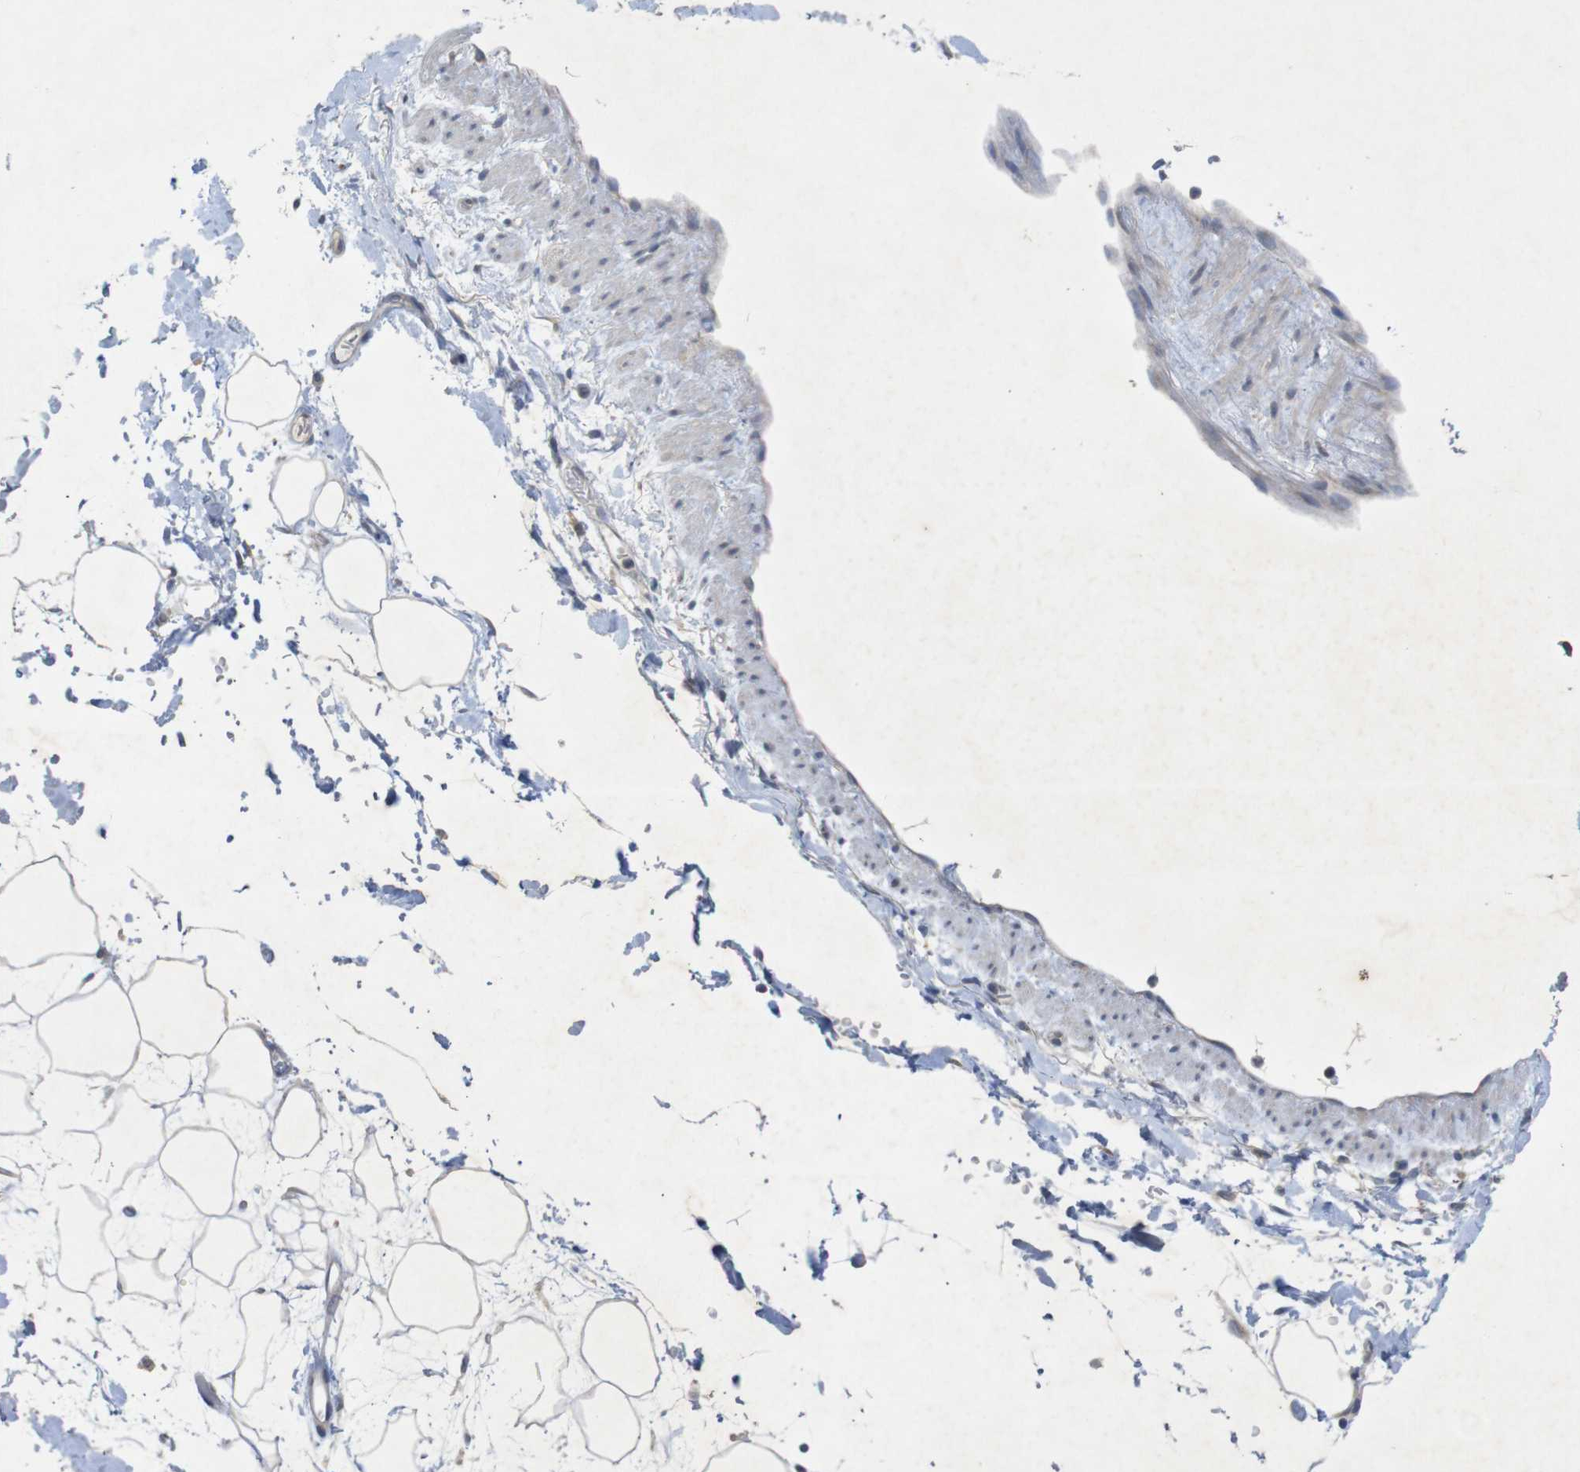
{"staining": {"intensity": "negative", "quantity": "none", "location": "none"}, "tissue": "adipose tissue", "cell_type": "Adipocytes", "image_type": "normal", "snomed": [{"axis": "morphology", "description": "Normal tissue, NOS"}, {"axis": "topography", "description": "Soft tissue"}], "caption": "The micrograph shows no staining of adipocytes in unremarkable adipose tissue.", "gene": "BCAR3", "patient": {"sex": "male", "age": 72}}